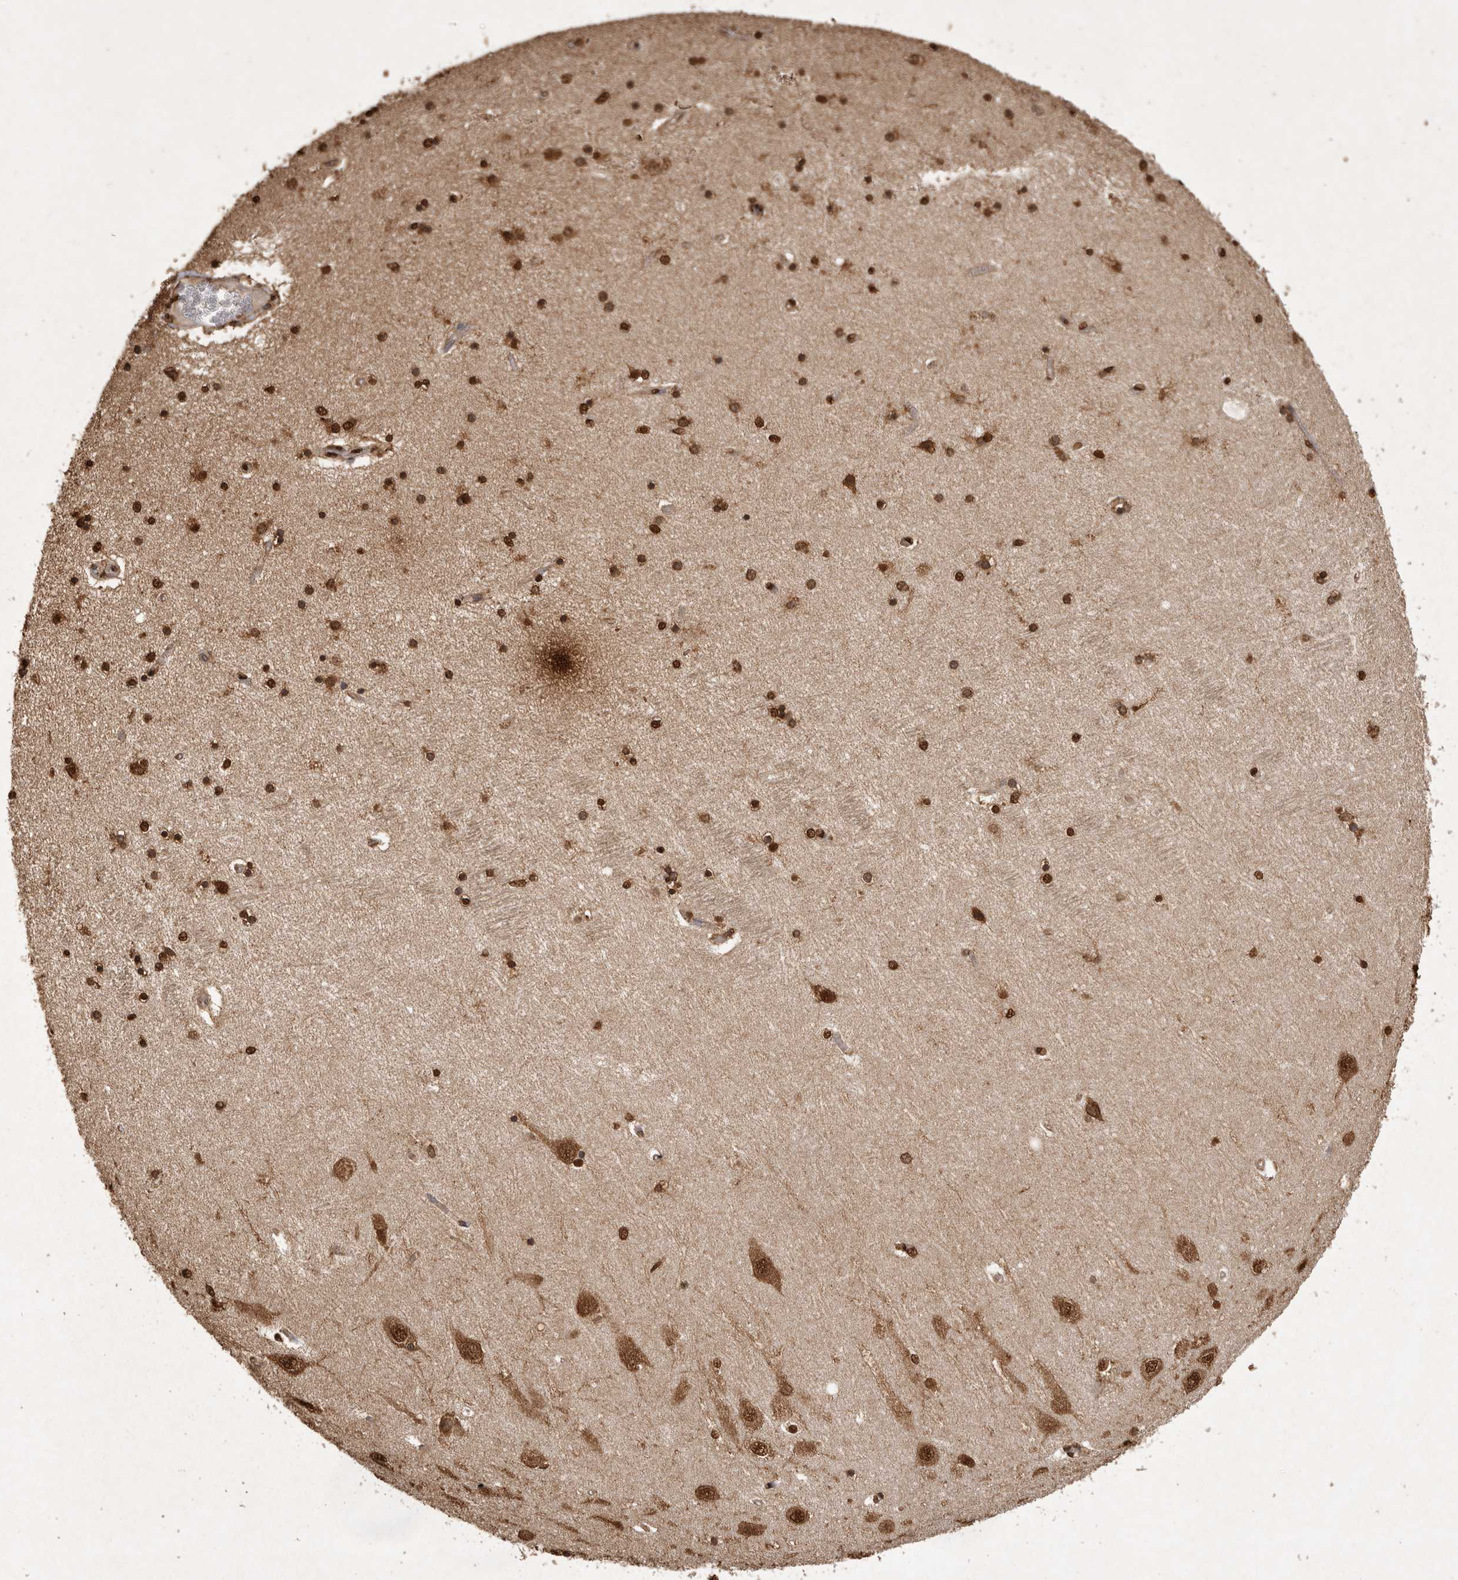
{"staining": {"intensity": "strong", "quantity": ">75%", "location": "cytoplasmic/membranous,nuclear"}, "tissue": "hippocampus", "cell_type": "Glial cells", "image_type": "normal", "snomed": [{"axis": "morphology", "description": "Normal tissue, NOS"}, {"axis": "topography", "description": "Hippocampus"}], "caption": "Strong cytoplasmic/membranous,nuclear protein expression is seen in approximately >75% of glial cells in hippocampus.", "gene": "OAS2", "patient": {"sex": "female", "age": 54}}